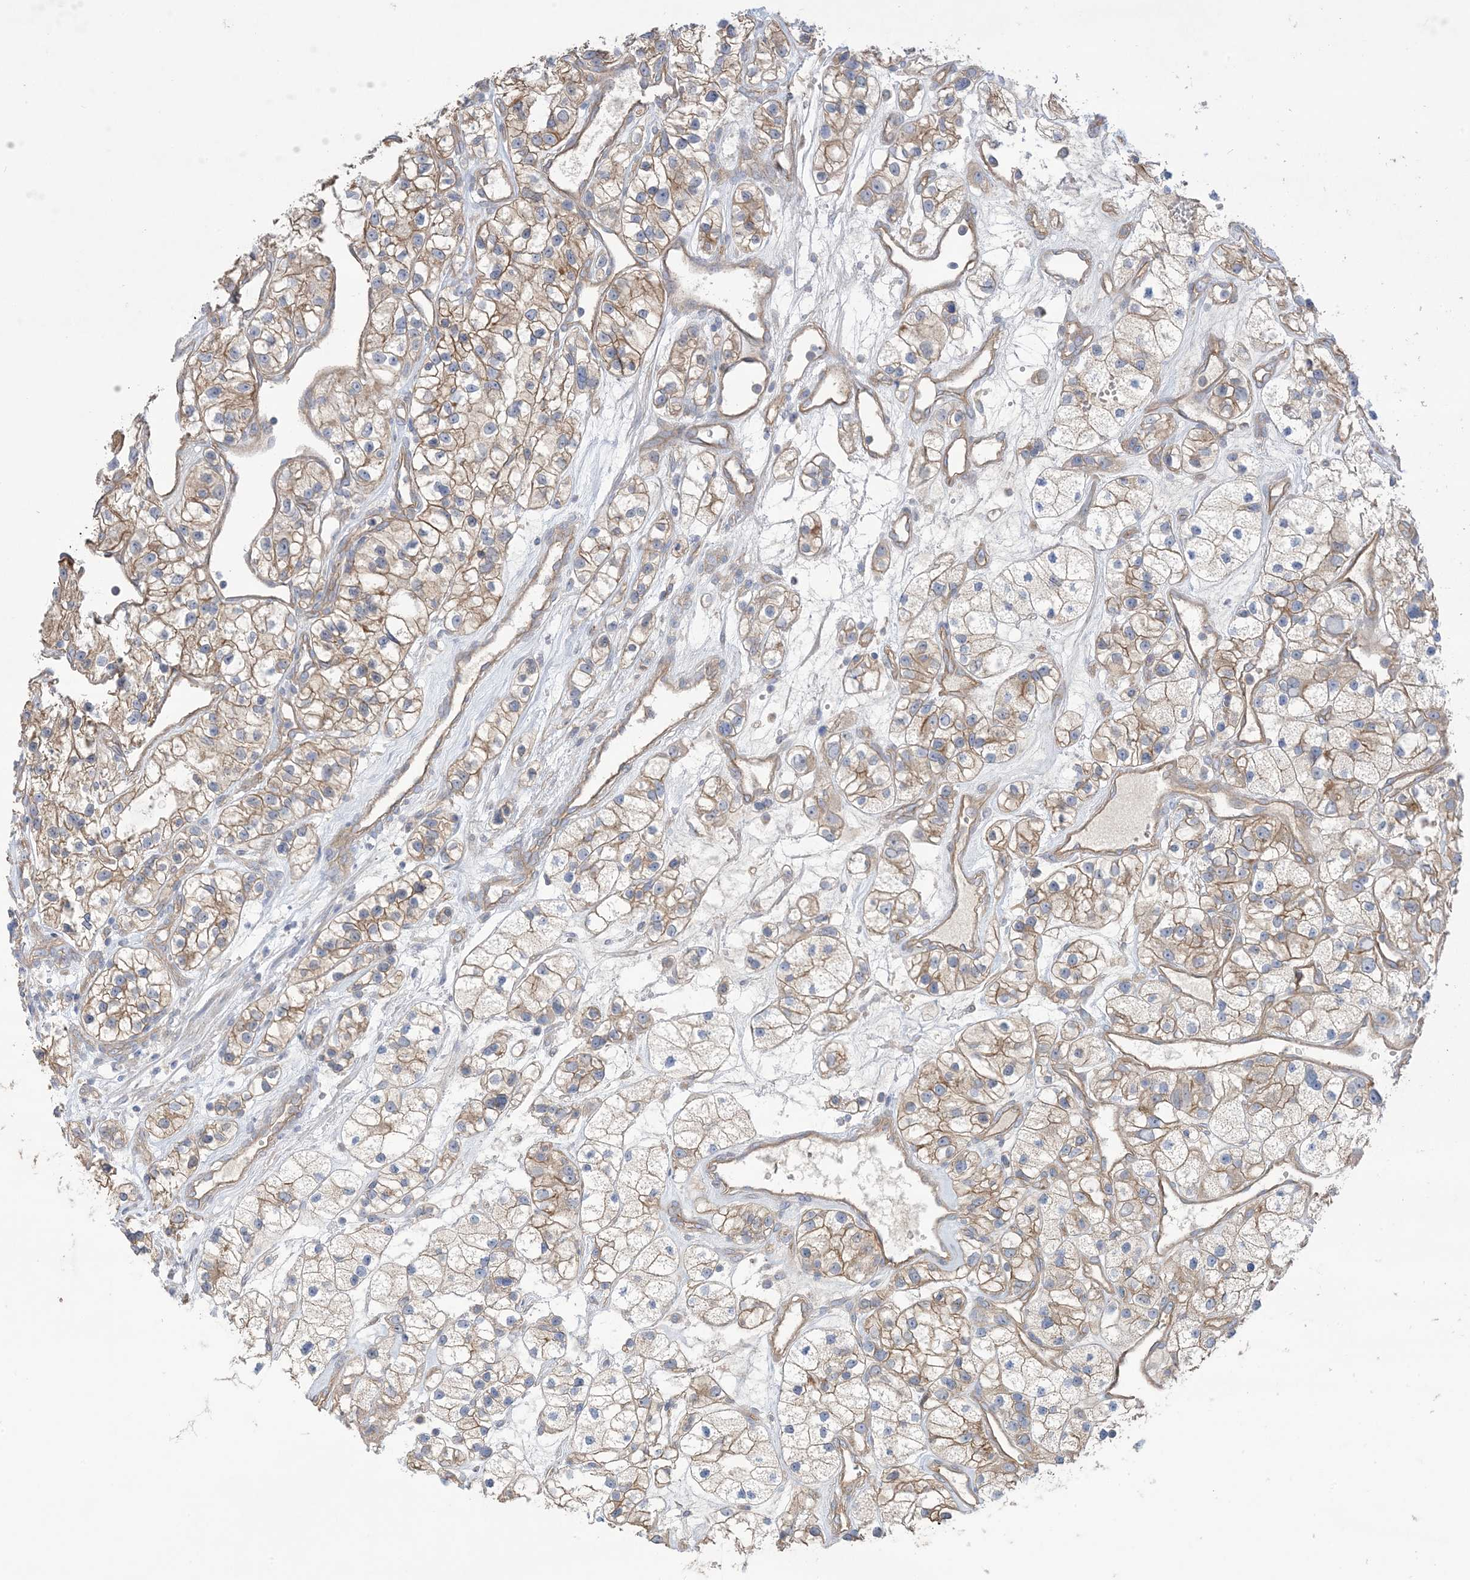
{"staining": {"intensity": "moderate", "quantity": "25%-75%", "location": "cytoplasmic/membranous"}, "tissue": "renal cancer", "cell_type": "Tumor cells", "image_type": "cancer", "snomed": [{"axis": "morphology", "description": "Adenocarcinoma, NOS"}, {"axis": "topography", "description": "Kidney"}], "caption": "Adenocarcinoma (renal) stained with a brown dye shows moderate cytoplasmic/membranous positive staining in about 25%-75% of tumor cells.", "gene": "CCNY", "patient": {"sex": "female", "age": 57}}